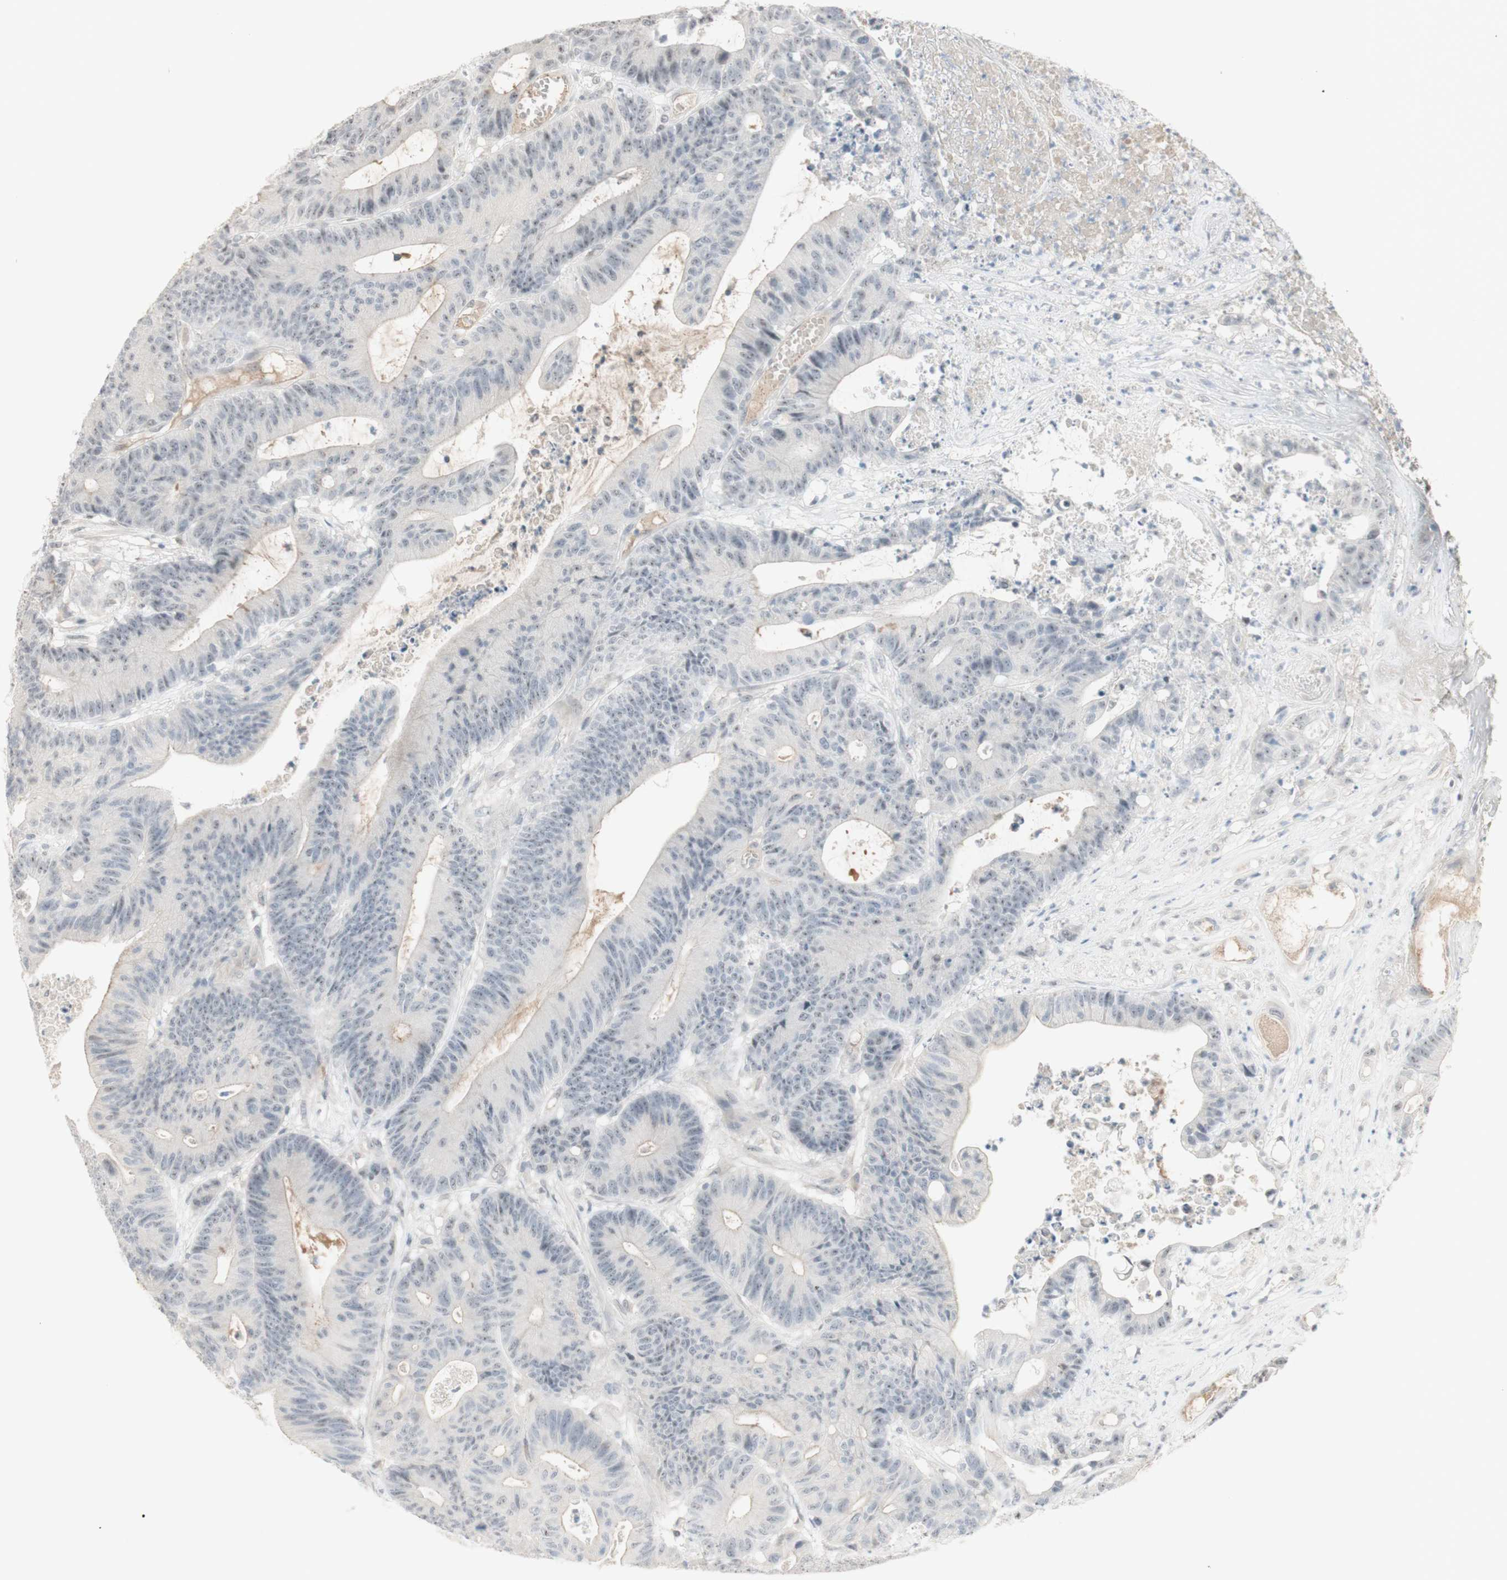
{"staining": {"intensity": "negative", "quantity": "none", "location": "none"}, "tissue": "colorectal cancer", "cell_type": "Tumor cells", "image_type": "cancer", "snomed": [{"axis": "morphology", "description": "Adenocarcinoma, NOS"}, {"axis": "topography", "description": "Colon"}], "caption": "IHC of human colorectal adenocarcinoma demonstrates no expression in tumor cells. (DAB immunohistochemistry (IHC), high magnification).", "gene": "PLCD4", "patient": {"sex": "female", "age": 84}}